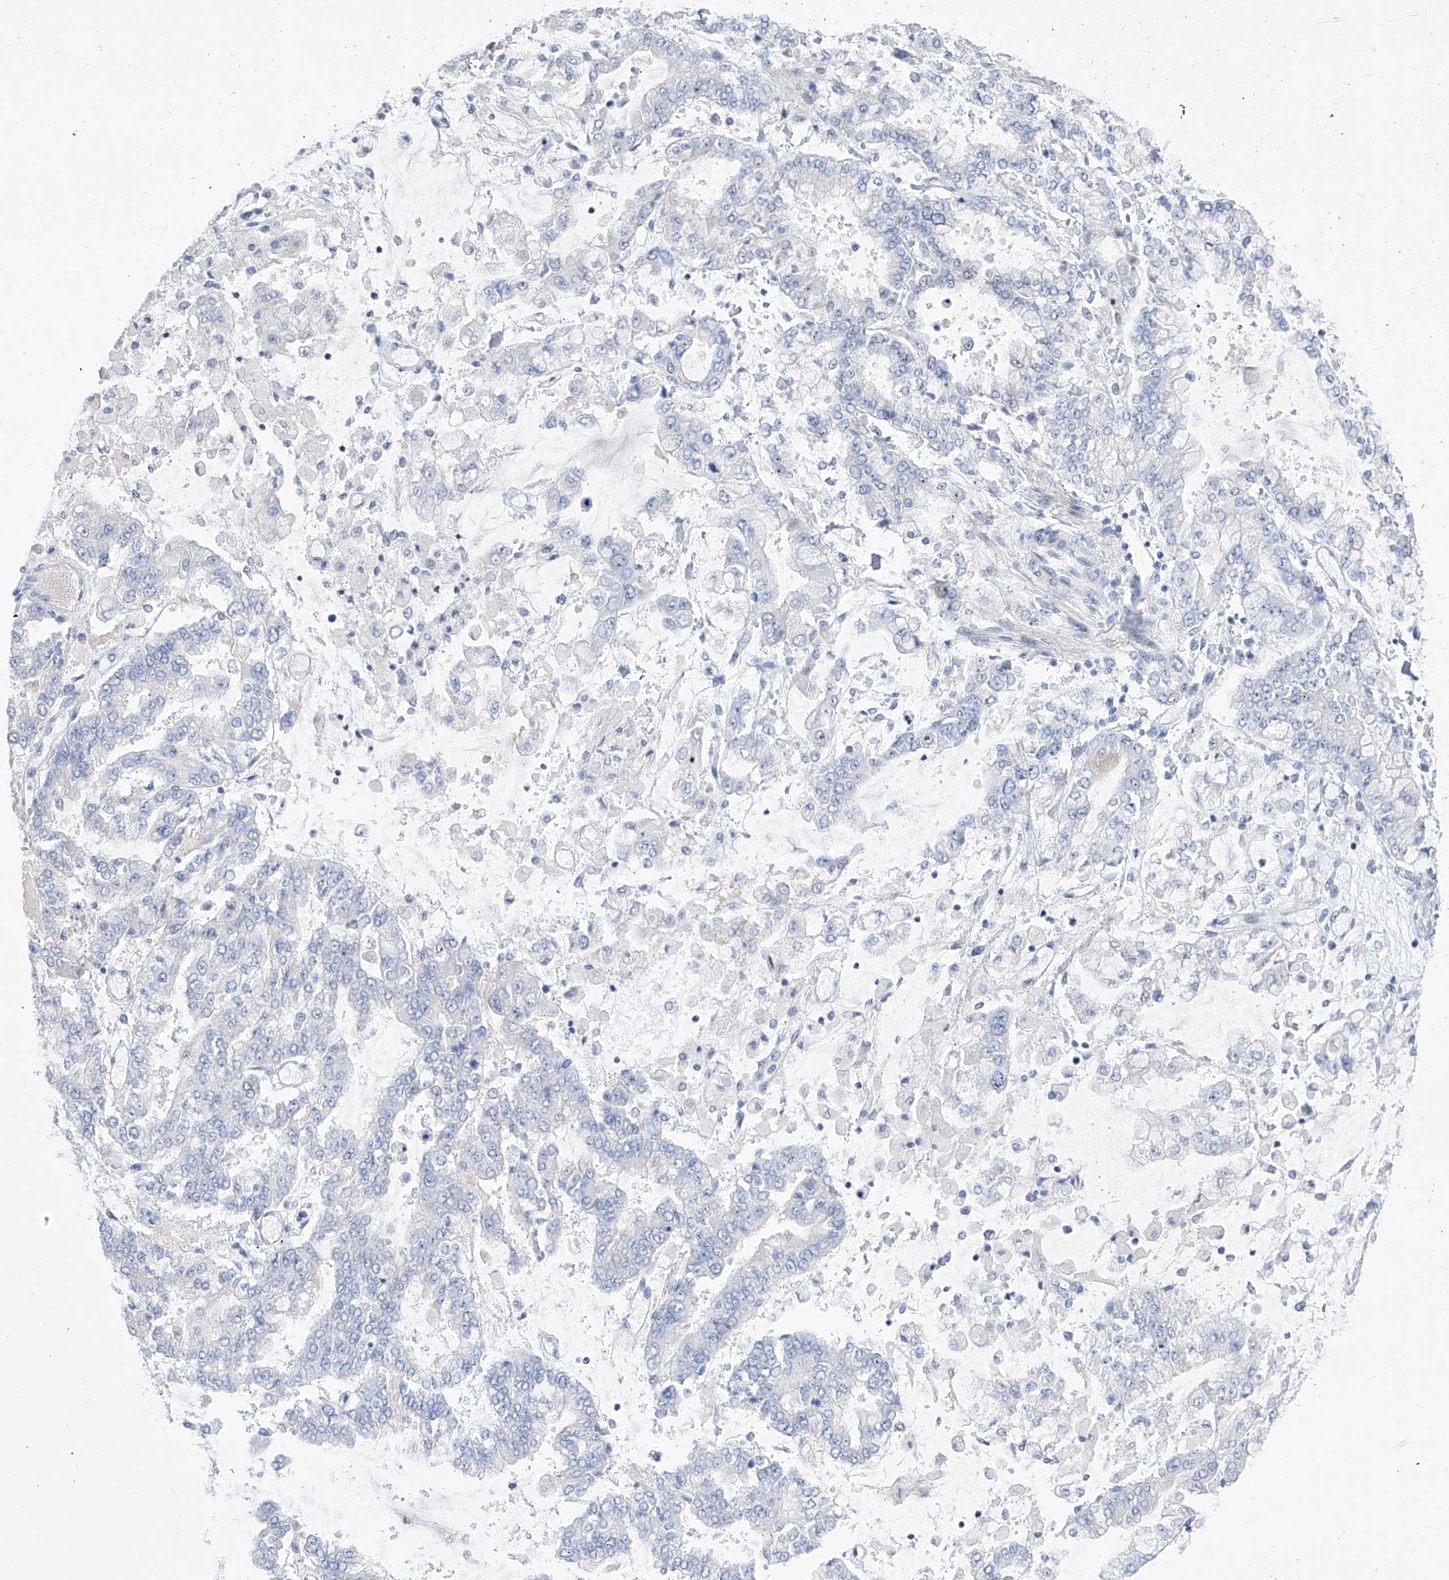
{"staining": {"intensity": "negative", "quantity": "none", "location": "none"}, "tissue": "stomach cancer", "cell_type": "Tumor cells", "image_type": "cancer", "snomed": [{"axis": "morphology", "description": "Normal tissue, NOS"}, {"axis": "morphology", "description": "Adenocarcinoma, NOS"}, {"axis": "topography", "description": "Stomach, upper"}, {"axis": "topography", "description": "Stomach"}], "caption": "High power microscopy photomicrograph of an immunohistochemistry (IHC) image of stomach cancer, revealing no significant expression in tumor cells.", "gene": "ATN1", "patient": {"sex": "male", "age": 76}}